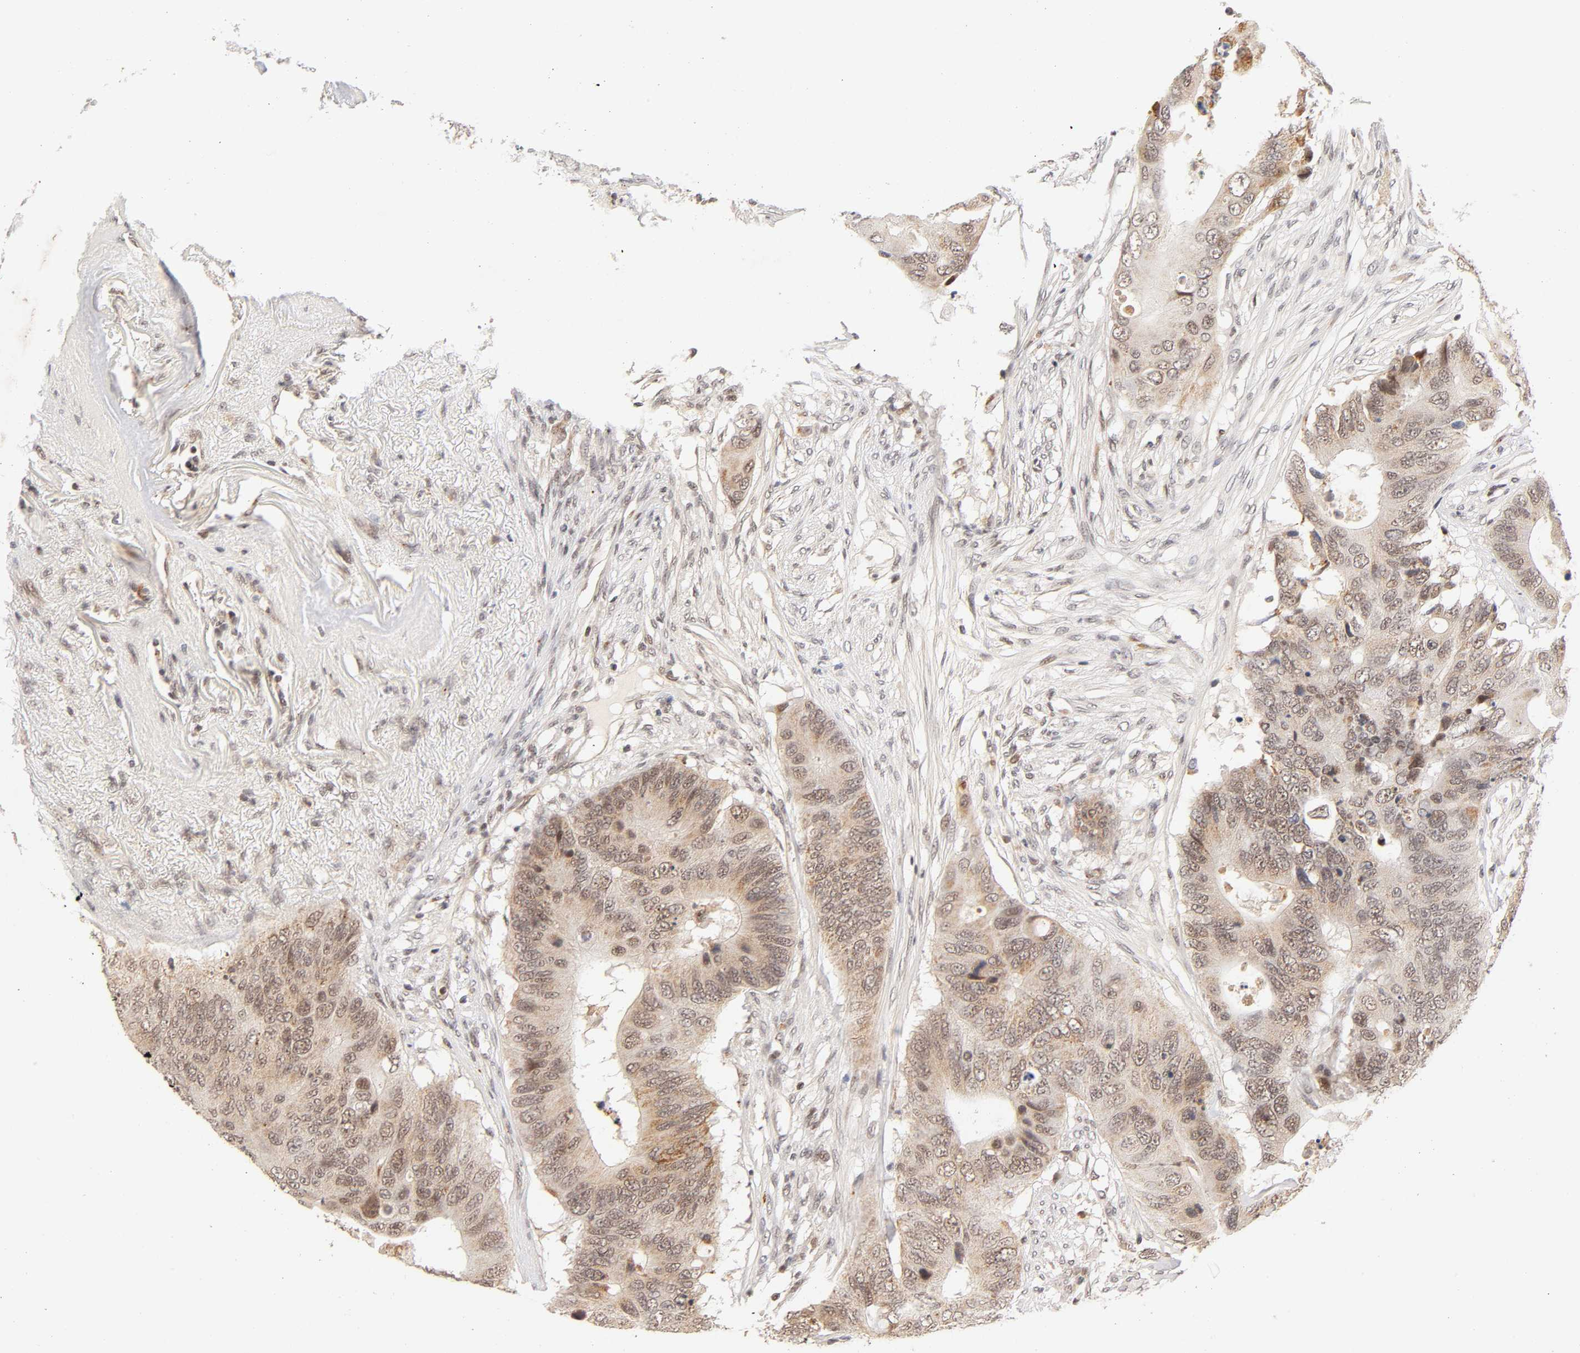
{"staining": {"intensity": "moderate", "quantity": "25%-75%", "location": "cytoplasmic/membranous,nuclear"}, "tissue": "colorectal cancer", "cell_type": "Tumor cells", "image_type": "cancer", "snomed": [{"axis": "morphology", "description": "Adenocarcinoma, NOS"}, {"axis": "topography", "description": "Colon"}], "caption": "A photomicrograph of colorectal adenocarcinoma stained for a protein reveals moderate cytoplasmic/membranous and nuclear brown staining in tumor cells. Nuclei are stained in blue.", "gene": "TAF10", "patient": {"sex": "male", "age": 71}}